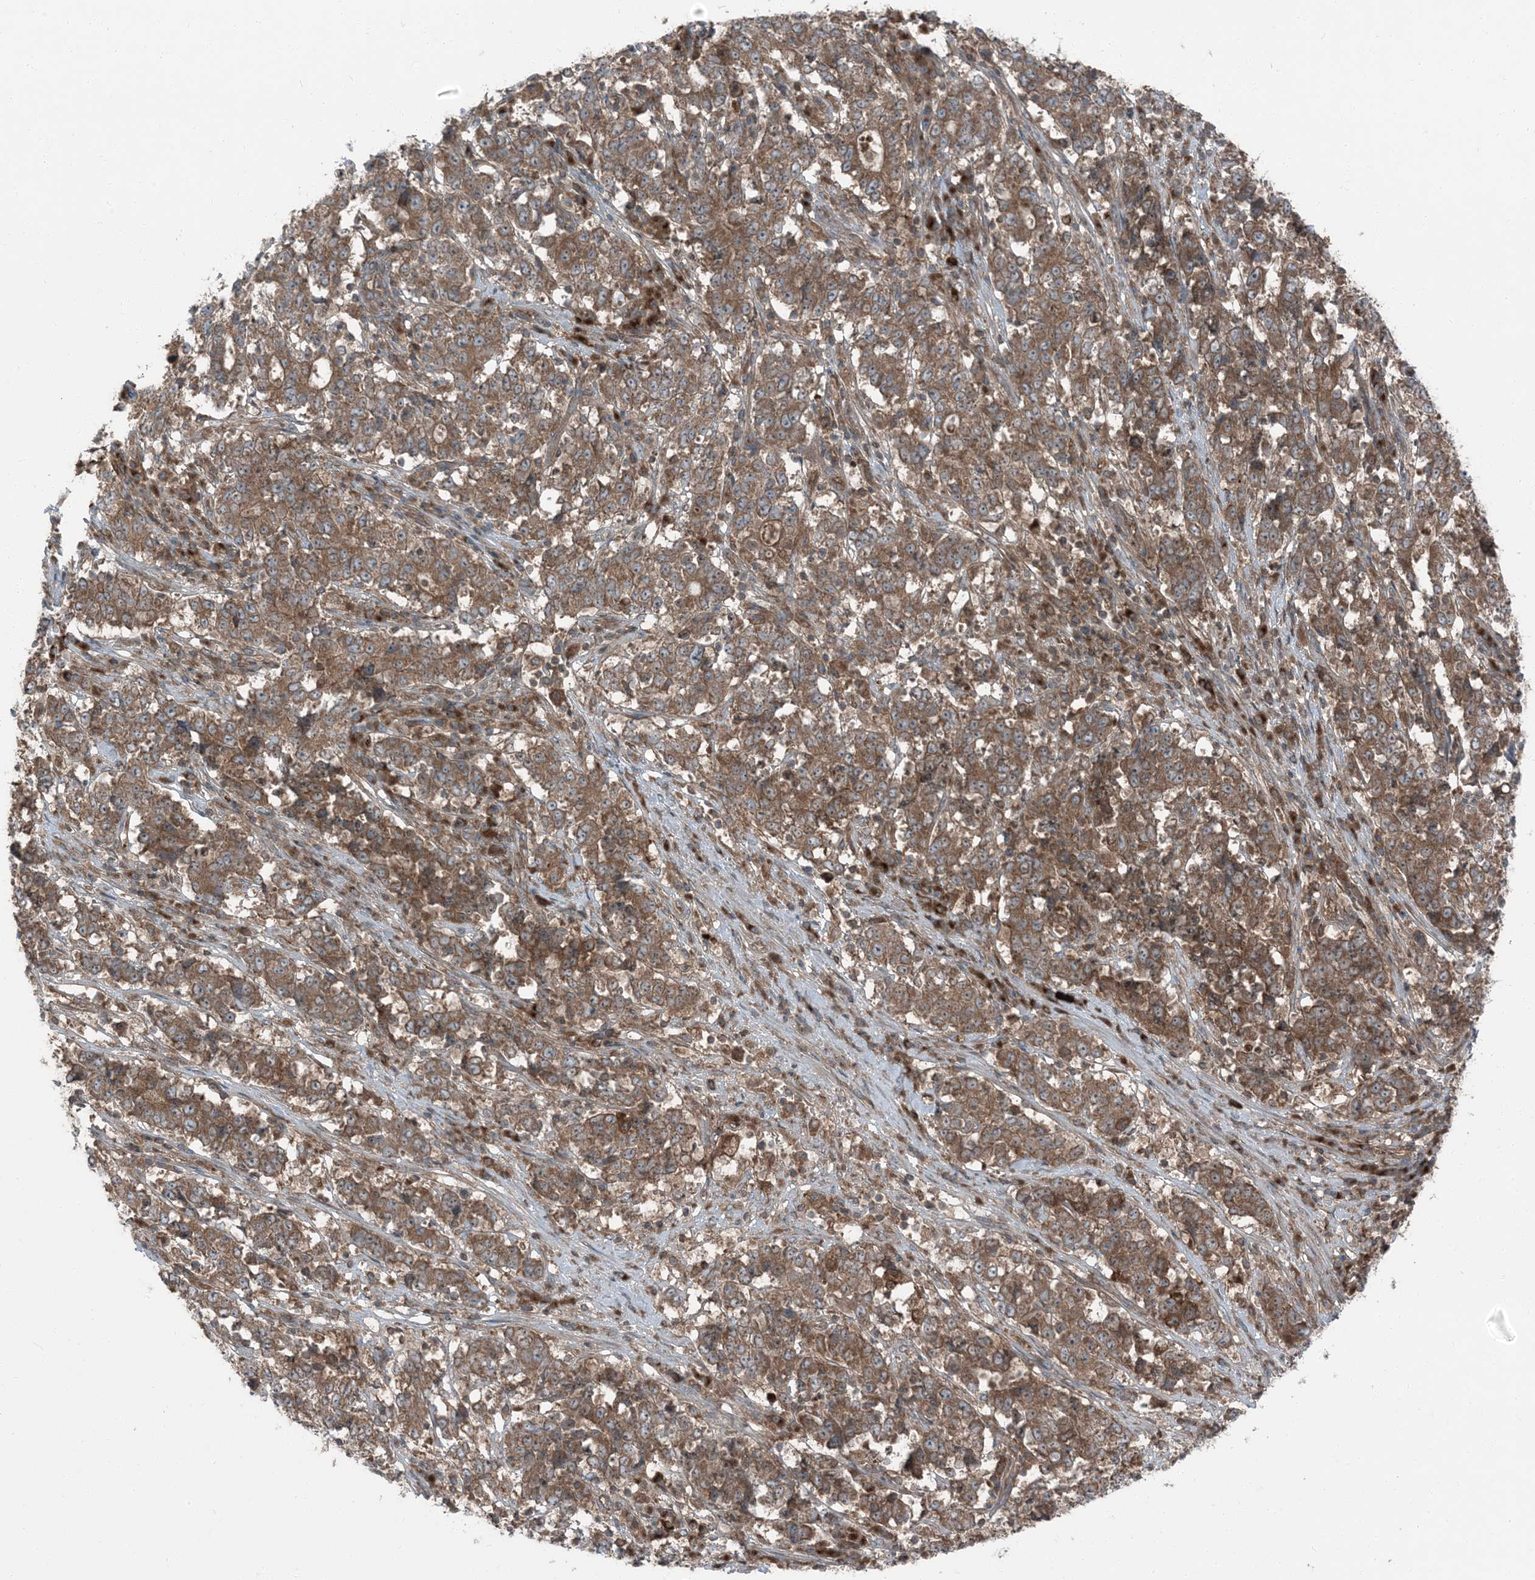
{"staining": {"intensity": "moderate", "quantity": ">75%", "location": "cytoplasmic/membranous"}, "tissue": "stomach cancer", "cell_type": "Tumor cells", "image_type": "cancer", "snomed": [{"axis": "morphology", "description": "Adenocarcinoma, NOS"}, {"axis": "topography", "description": "Stomach"}], "caption": "Stomach cancer stained with a protein marker displays moderate staining in tumor cells.", "gene": "RAB3GAP1", "patient": {"sex": "male", "age": 59}}